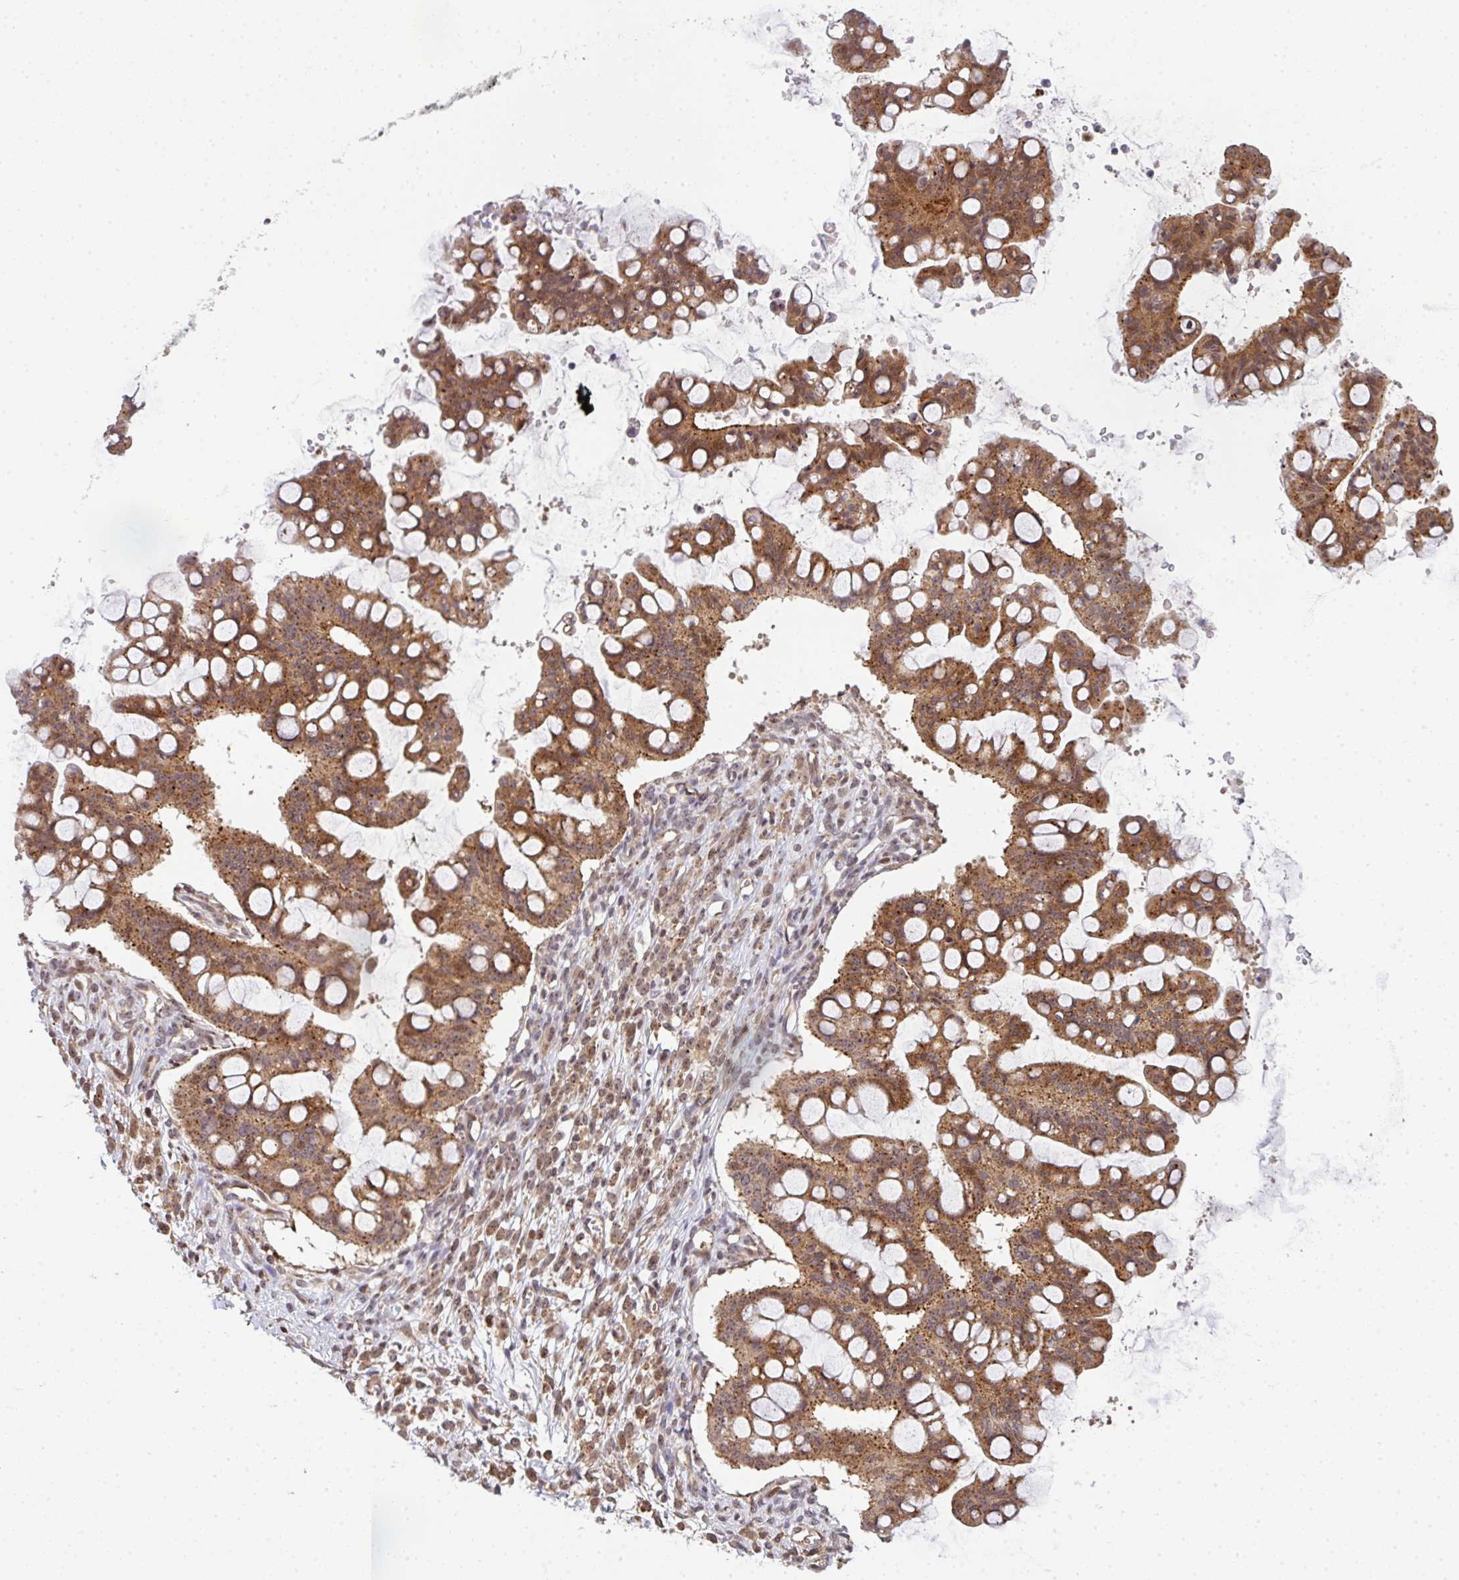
{"staining": {"intensity": "moderate", "quantity": ">75%", "location": "cytoplasmic/membranous"}, "tissue": "ovarian cancer", "cell_type": "Tumor cells", "image_type": "cancer", "snomed": [{"axis": "morphology", "description": "Cystadenocarcinoma, mucinous, NOS"}, {"axis": "topography", "description": "Ovary"}], "caption": "A histopathology image of human mucinous cystadenocarcinoma (ovarian) stained for a protein shows moderate cytoplasmic/membranous brown staining in tumor cells. (DAB (3,3'-diaminobenzidine) IHC, brown staining for protein, blue staining for nuclei).", "gene": "SIMC1", "patient": {"sex": "female", "age": 73}}